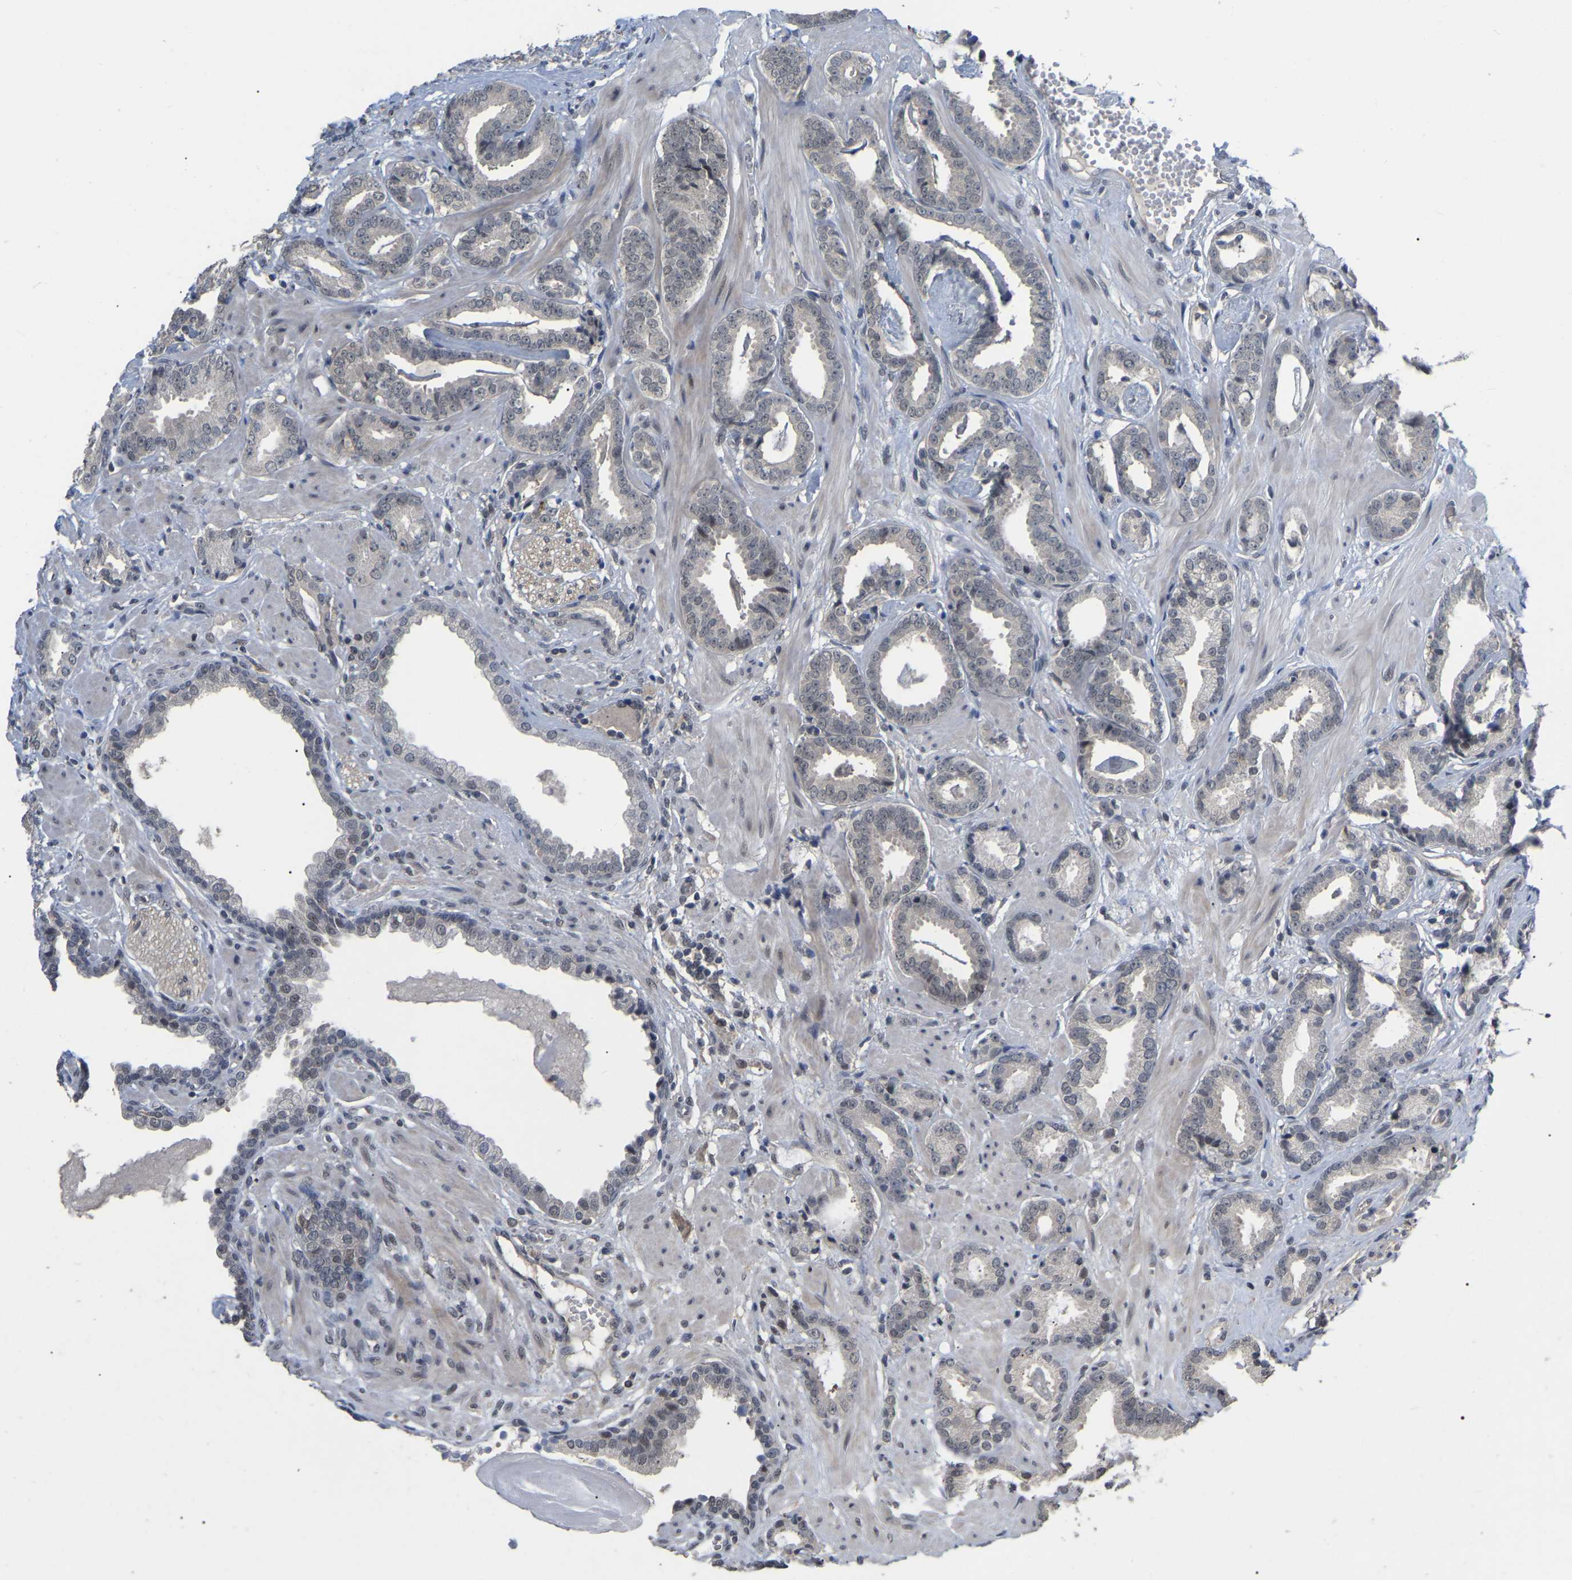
{"staining": {"intensity": "weak", "quantity": "<25%", "location": "nuclear"}, "tissue": "prostate cancer", "cell_type": "Tumor cells", "image_type": "cancer", "snomed": [{"axis": "morphology", "description": "Adenocarcinoma, Low grade"}, {"axis": "topography", "description": "Prostate"}], "caption": "Immunohistochemical staining of human prostate cancer (low-grade adenocarcinoma) shows no significant expression in tumor cells. (DAB (3,3'-diaminobenzidine) immunohistochemistry (IHC) with hematoxylin counter stain).", "gene": "JAZF1", "patient": {"sex": "male", "age": 53}}